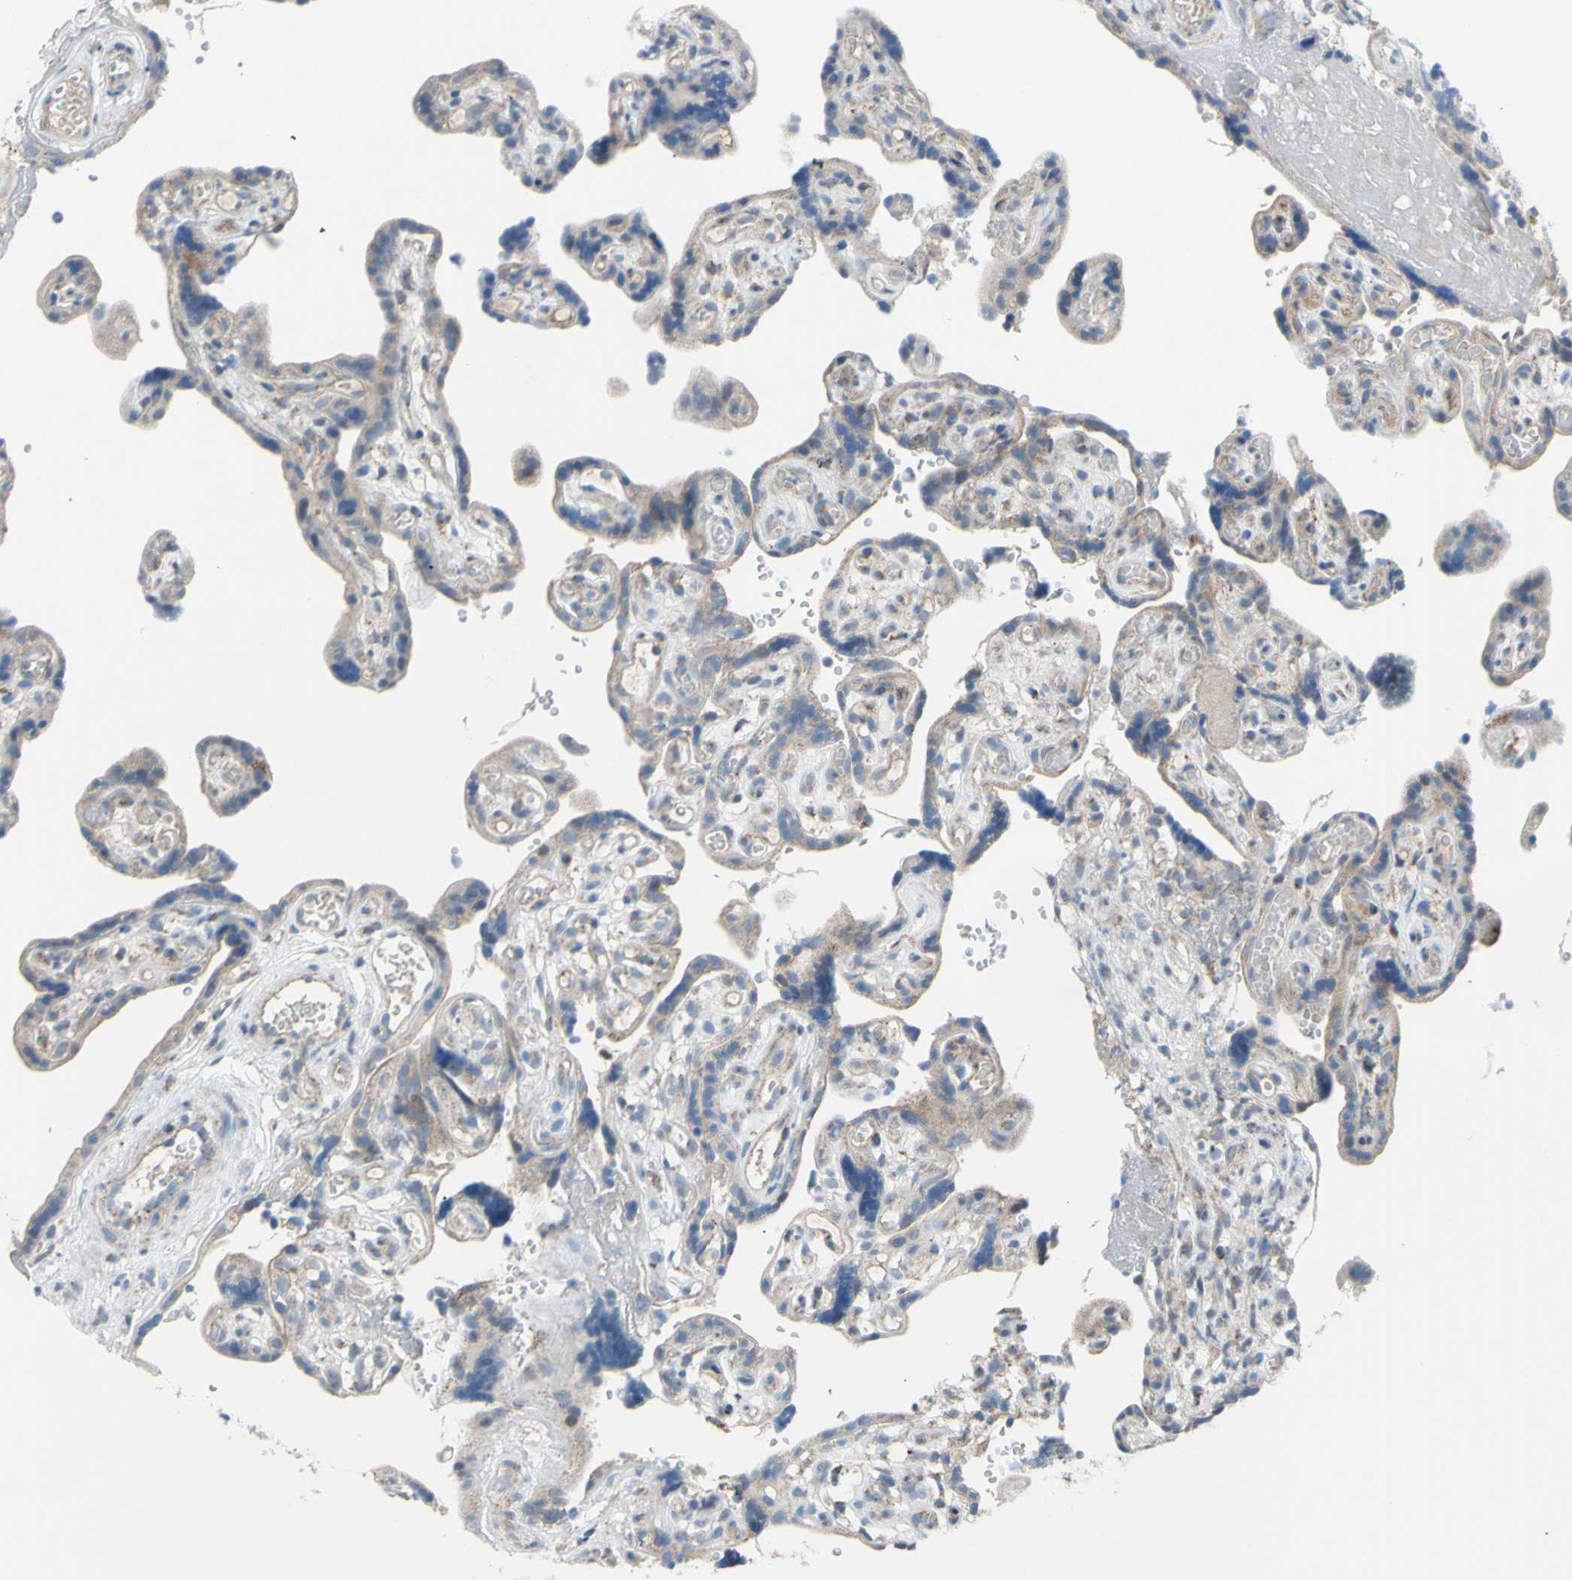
{"staining": {"intensity": "weak", "quantity": "<25%", "location": "cytoplasmic/membranous"}, "tissue": "placenta", "cell_type": "Decidual cells", "image_type": "normal", "snomed": [{"axis": "morphology", "description": "Normal tissue, NOS"}, {"axis": "topography", "description": "Placenta"}], "caption": "A high-resolution image shows immunohistochemistry (IHC) staining of normal placenta, which demonstrates no significant expression in decidual cells. (IHC, brightfield microscopy, high magnification).", "gene": "GLT8D1", "patient": {"sex": "female", "age": 30}}